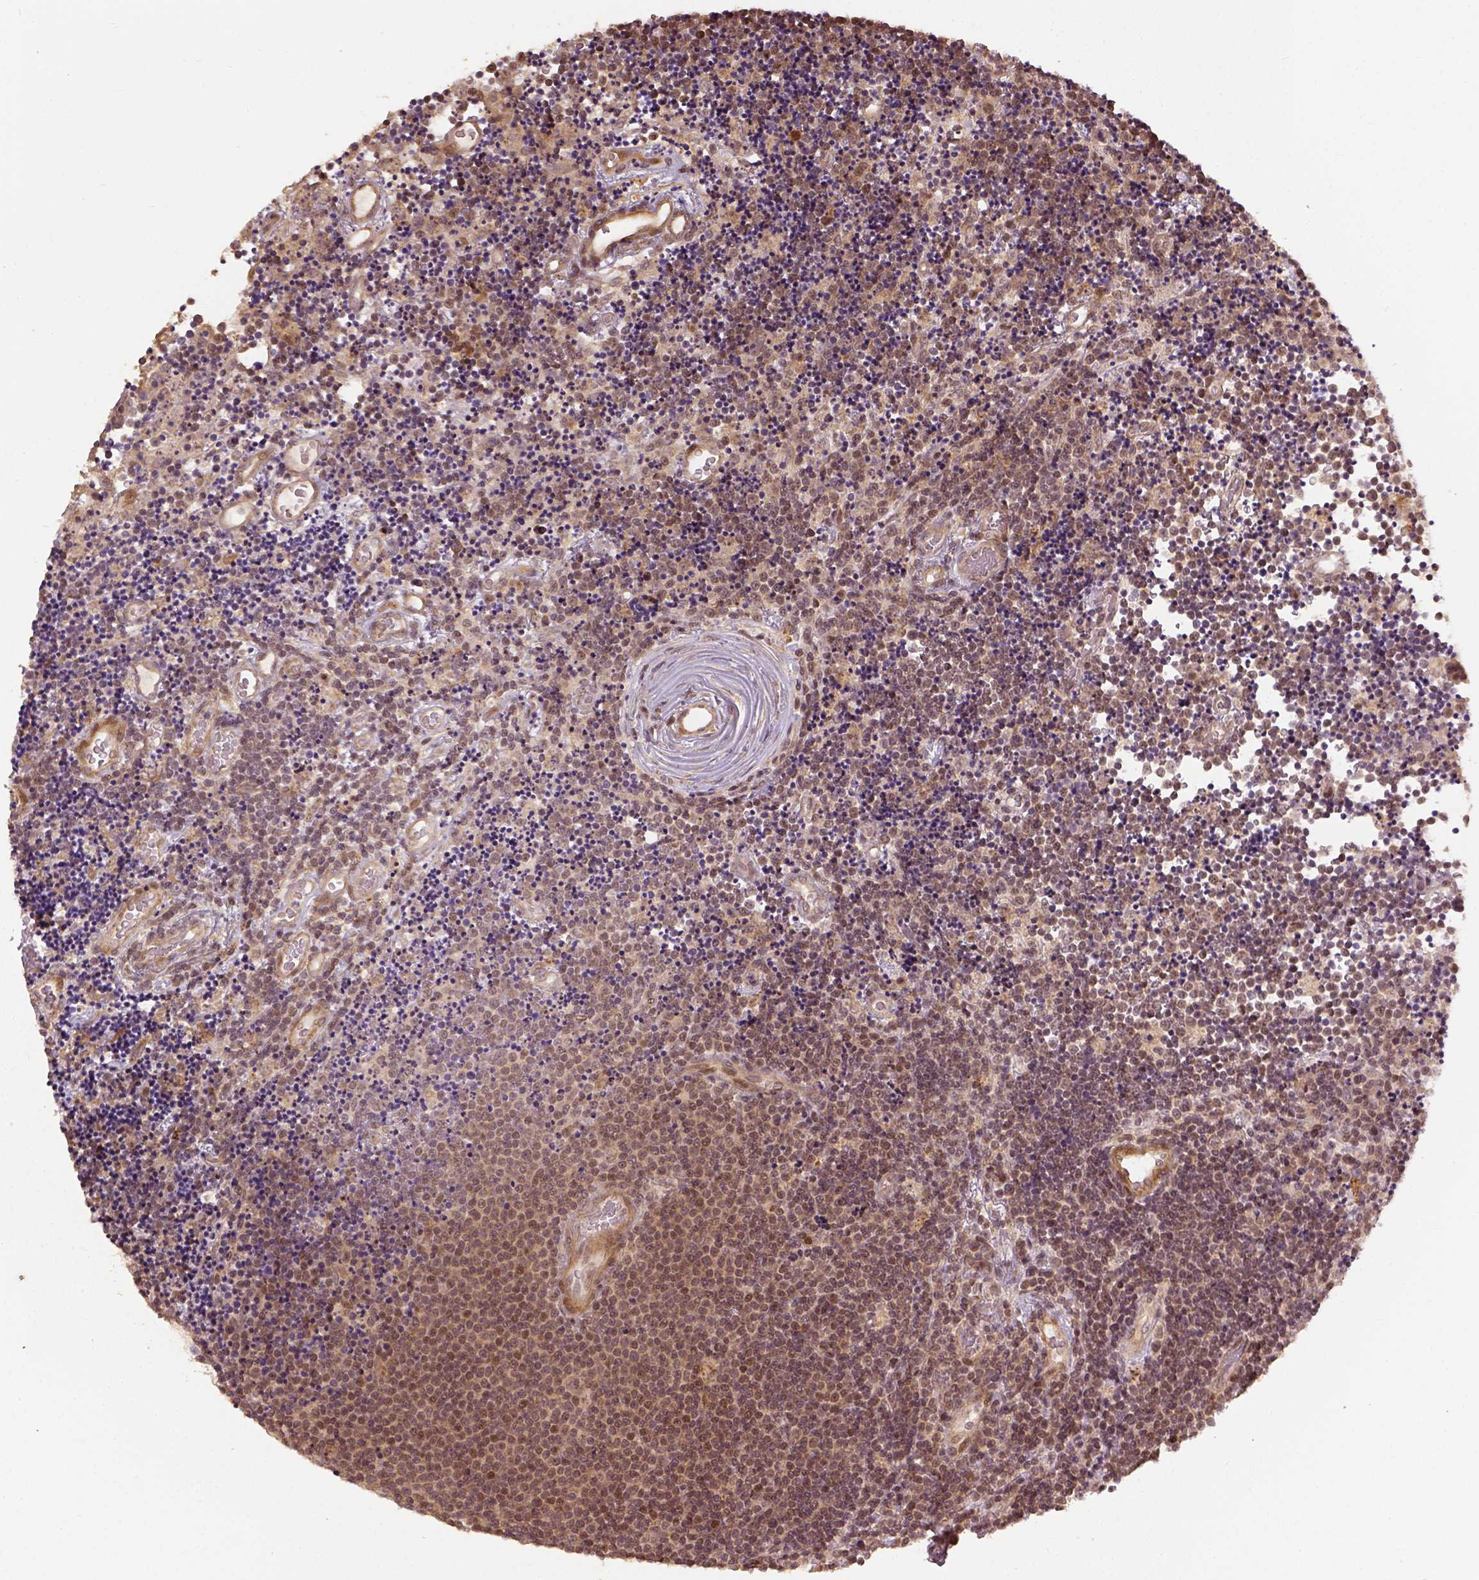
{"staining": {"intensity": "moderate", "quantity": ">75%", "location": "cytoplasmic/membranous,nuclear"}, "tissue": "lymphoma", "cell_type": "Tumor cells", "image_type": "cancer", "snomed": [{"axis": "morphology", "description": "Malignant lymphoma, non-Hodgkin's type, Low grade"}, {"axis": "topography", "description": "Brain"}], "caption": "An image of human low-grade malignant lymphoma, non-Hodgkin's type stained for a protein reveals moderate cytoplasmic/membranous and nuclear brown staining in tumor cells.", "gene": "VEGFA", "patient": {"sex": "female", "age": 66}}